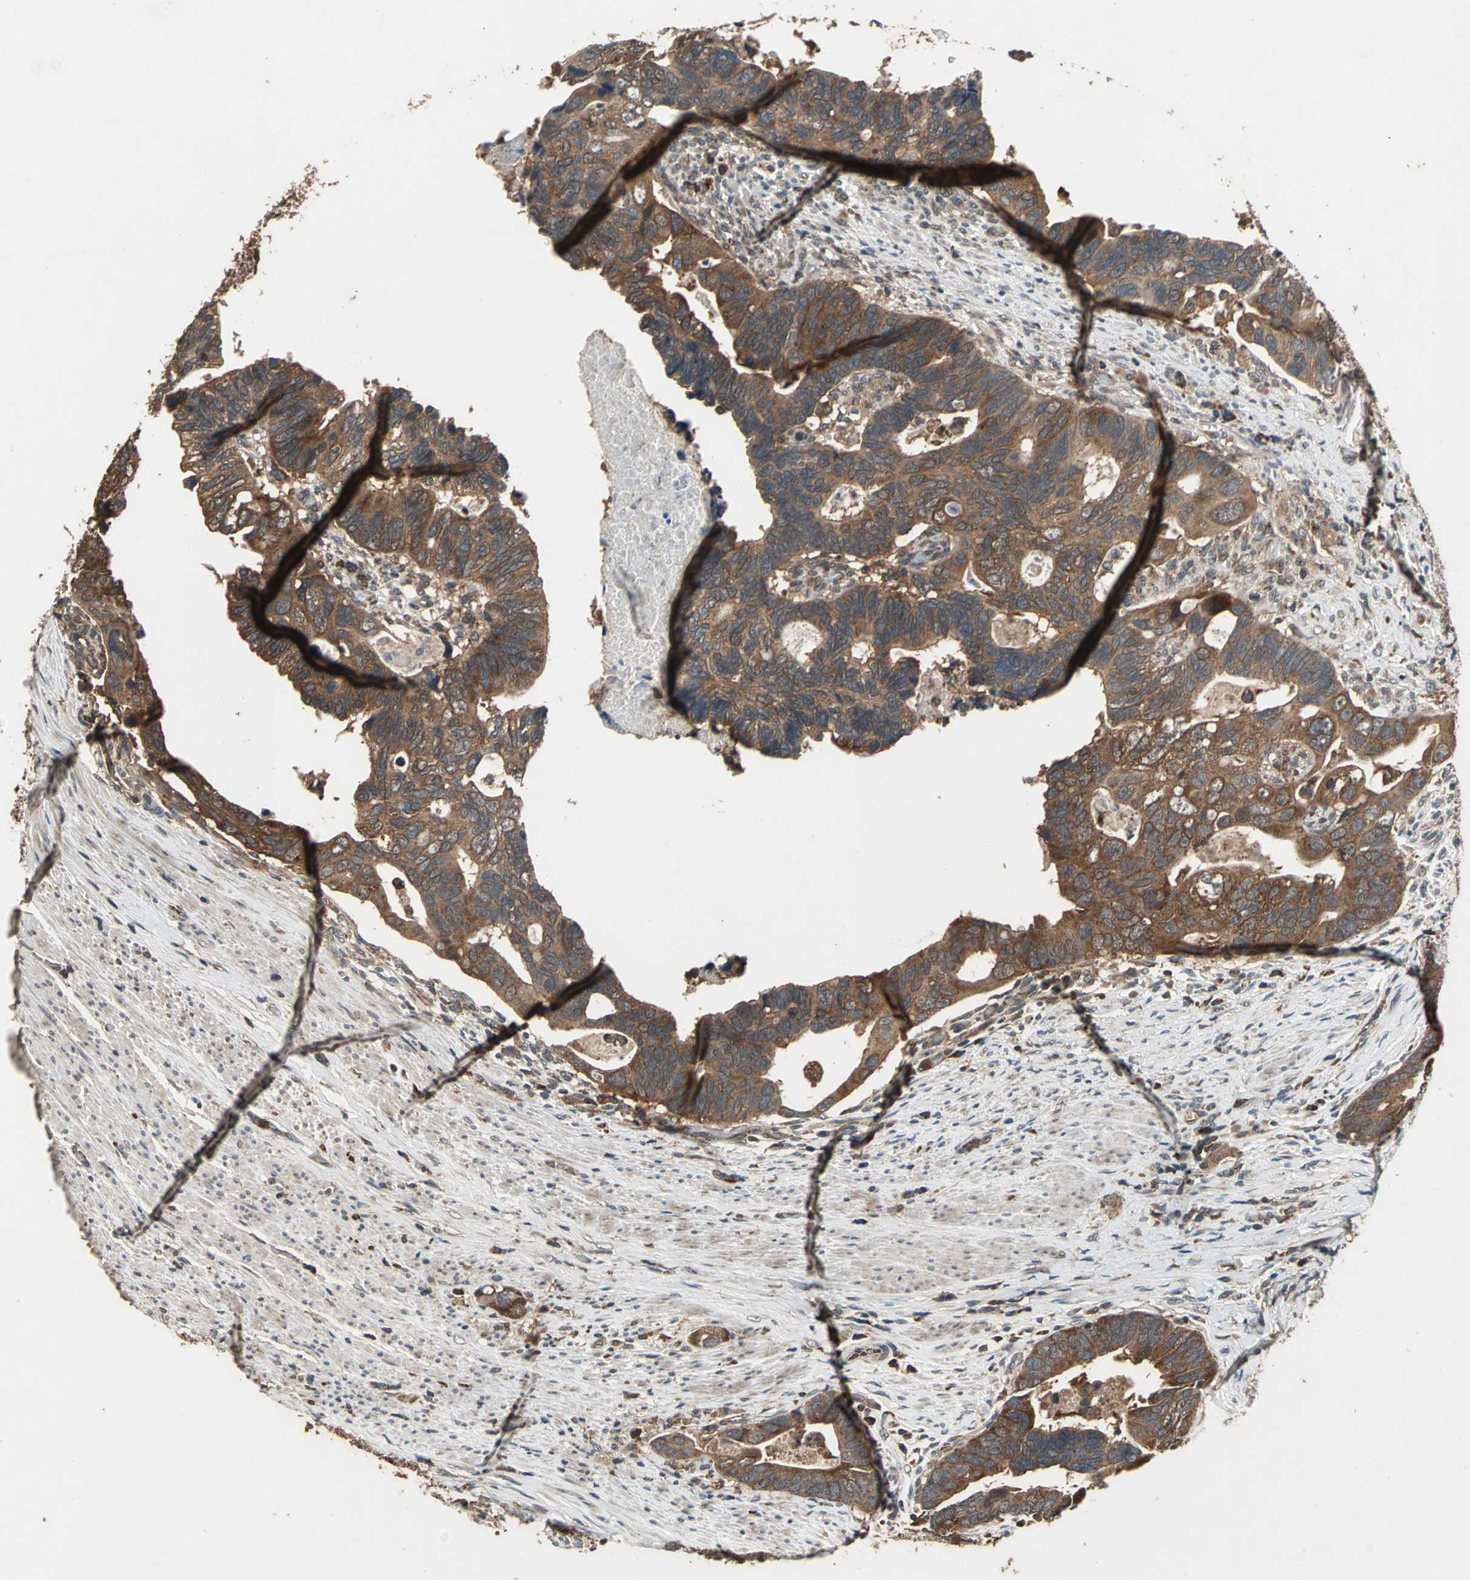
{"staining": {"intensity": "strong", "quantity": ">75%", "location": "cytoplasmic/membranous"}, "tissue": "colorectal cancer", "cell_type": "Tumor cells", "image_type": "cancer", "snomed": [{"axis": "morphology", "description": "Adenocarcinoma, NOS"}, {"axis": "topography", "description": "Rectum"}], "caption": "Brown immunohistochemical staining in colorectal adenocarcinoma displays strong cytoplasmic/membranous positivity in about >75% of tumor cells.", "gene": "ZNF608", "patient": {"sex": "male", "age": 53}}